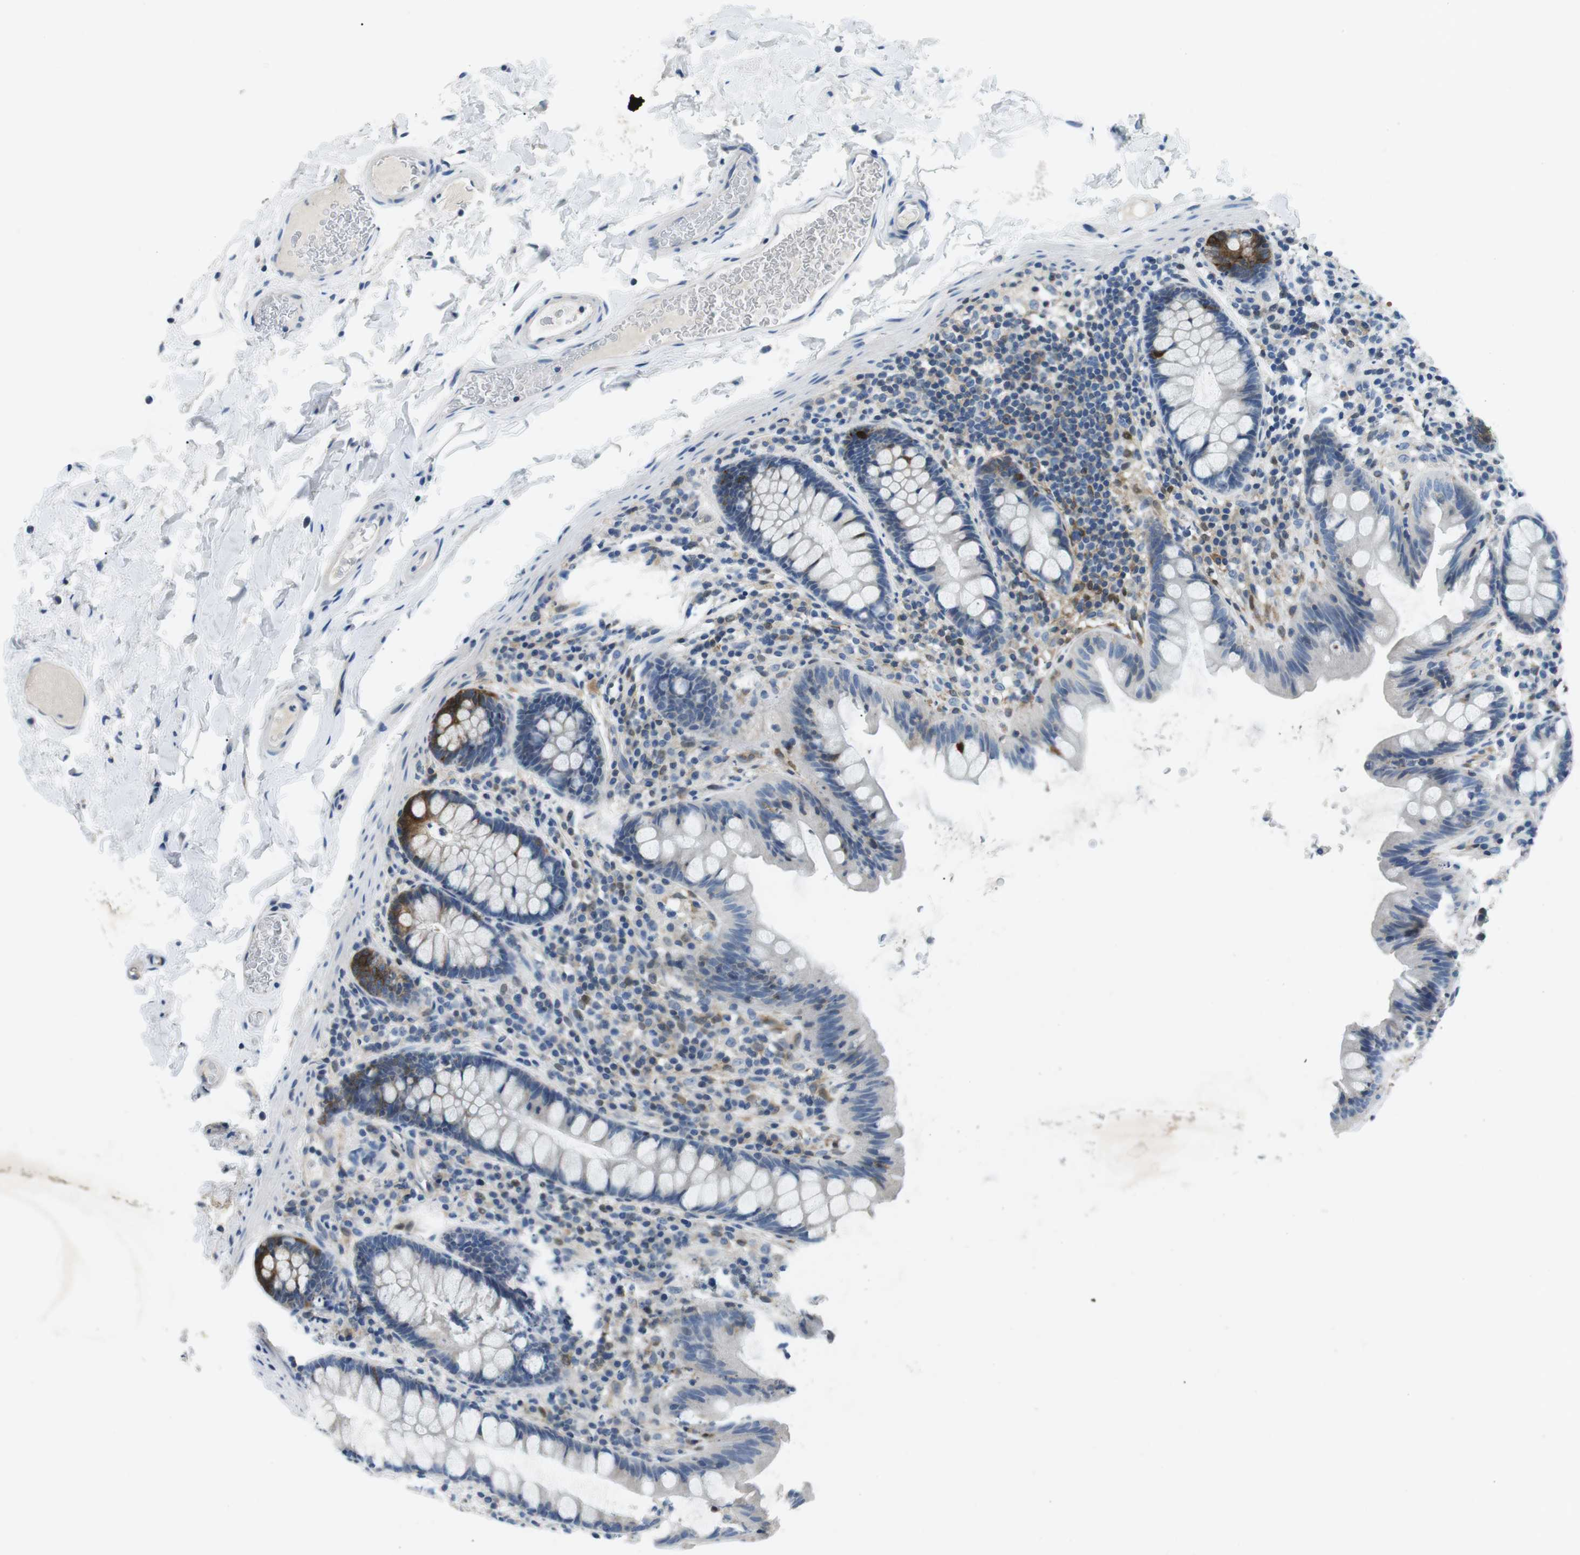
{"staining": {"intensity": "negative", "quantity": "none", "location": "none"}, "tissue": "colon", "cell_type": "Endothelial cells", "image_type": "normal", "snomed": [{"axis": "morphology", "description": "Normal tissue, NOS"}, {"axis": "topography", "description": "Colon"}], "caption": "This is a micrograph of immunohistochemistry staining of normal colon, which shows no staining in endothelial cells. The staining is performed using DAB brown chromogen with nuclei counter-stained in using hematoxylin.", "gene": "PHLDA1", "patient": {"sex": "female", "age": 80}}